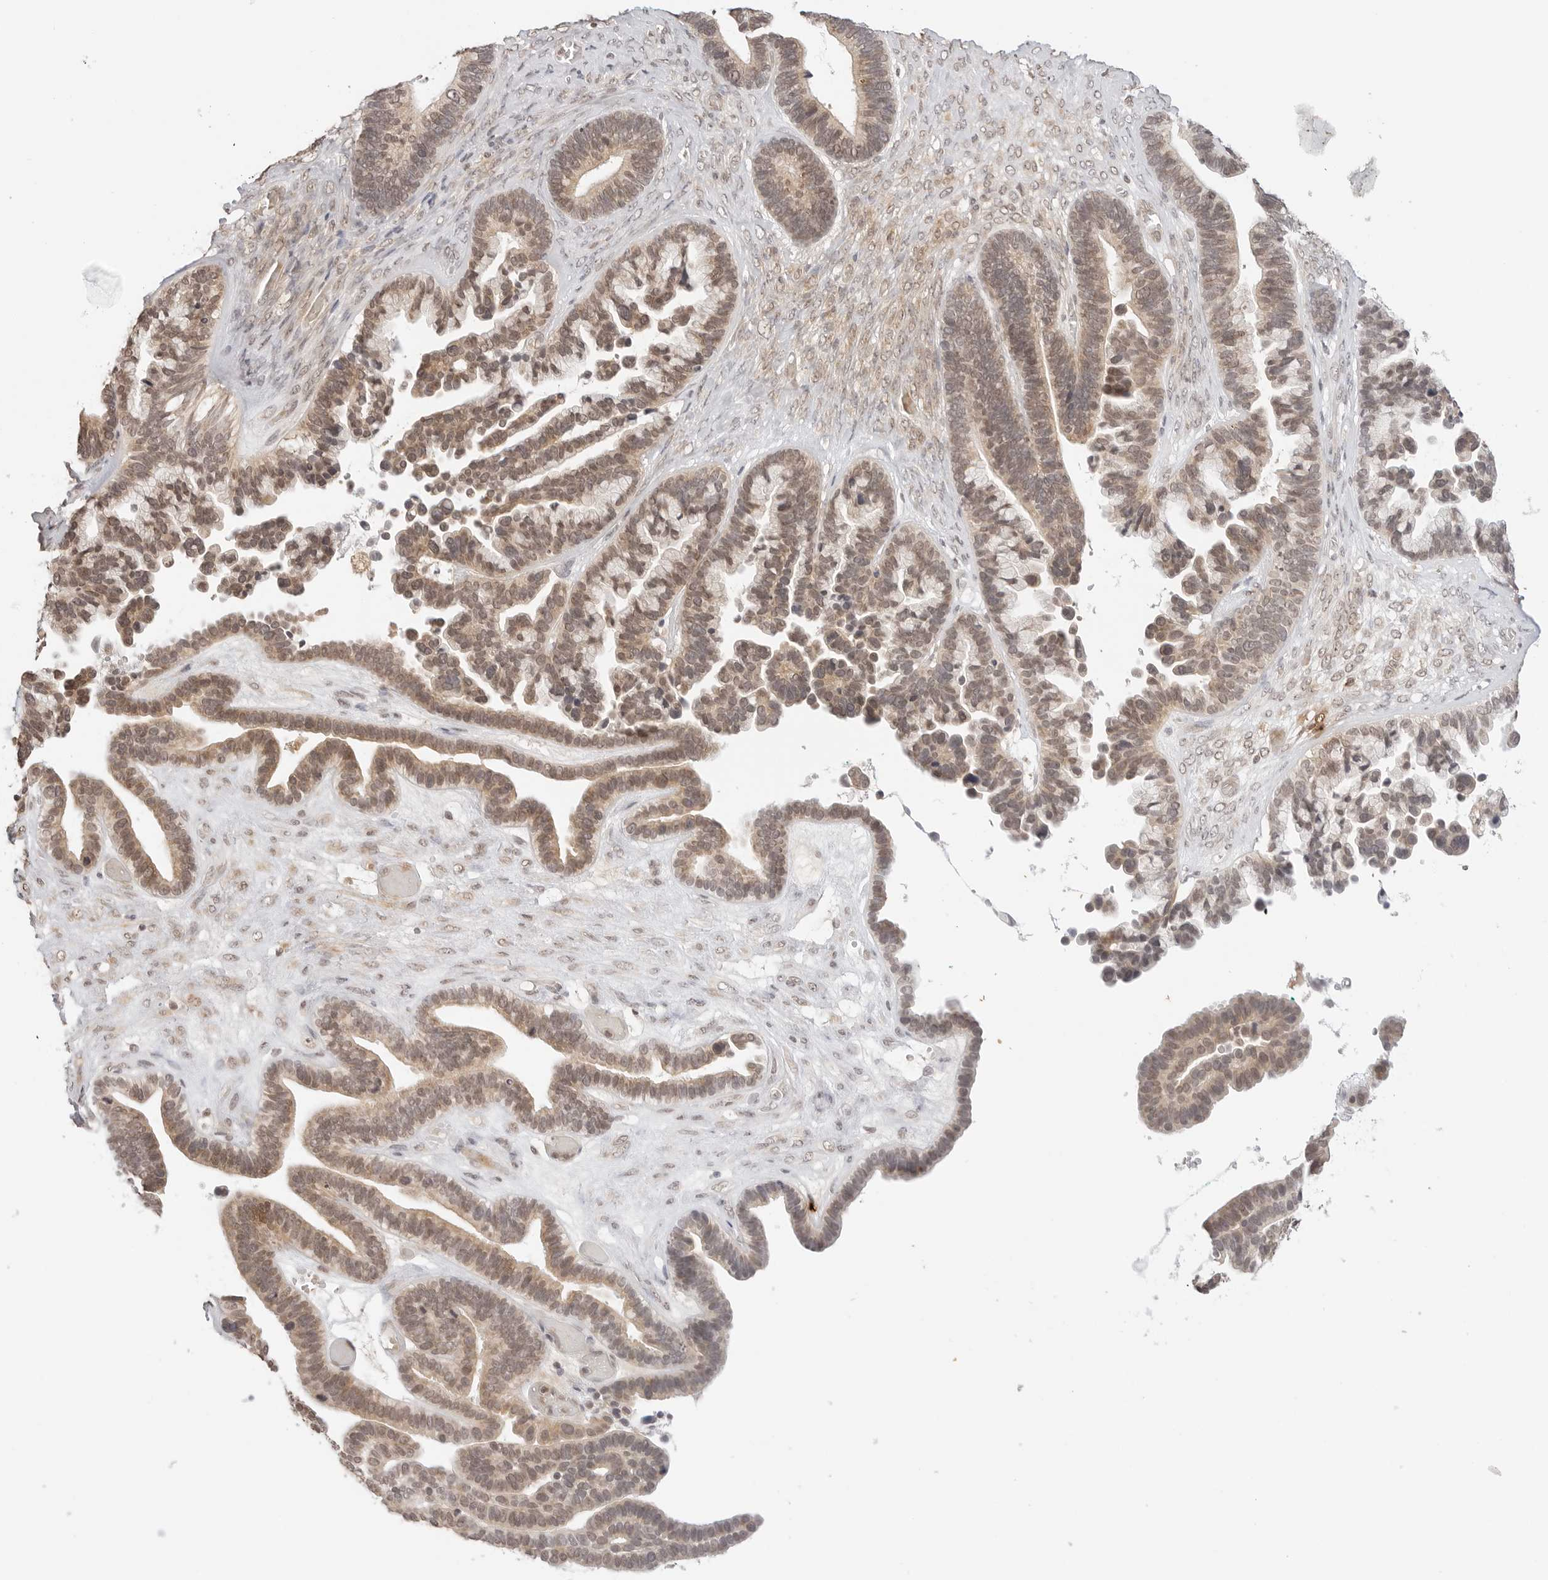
{"staining": {"intensity": "moderate", "quantity": ">75%", "location": "cytoplasmic/membranous,nuclear"}, "tissue": "ovarian cancer", "cell_type": "Tumor cells", "image_type": "cancer", "snomed": [{"axis": "morphology", "description": "Cystadenocarcinoma, serous, NOS"}, {"axis": "topography", "description": "Ovary"}], "caption": "A micrograph of human ovarian serous cystadenocarcinoma stained for a protein shows moderate cytoplasmic/membranous and nuclear brown staining in tumor cells. (DAB = brown stain, brightfield microscopy at high magnification).", "gene": "GPR34", "patient": {"sex": "female", "age": 56}}